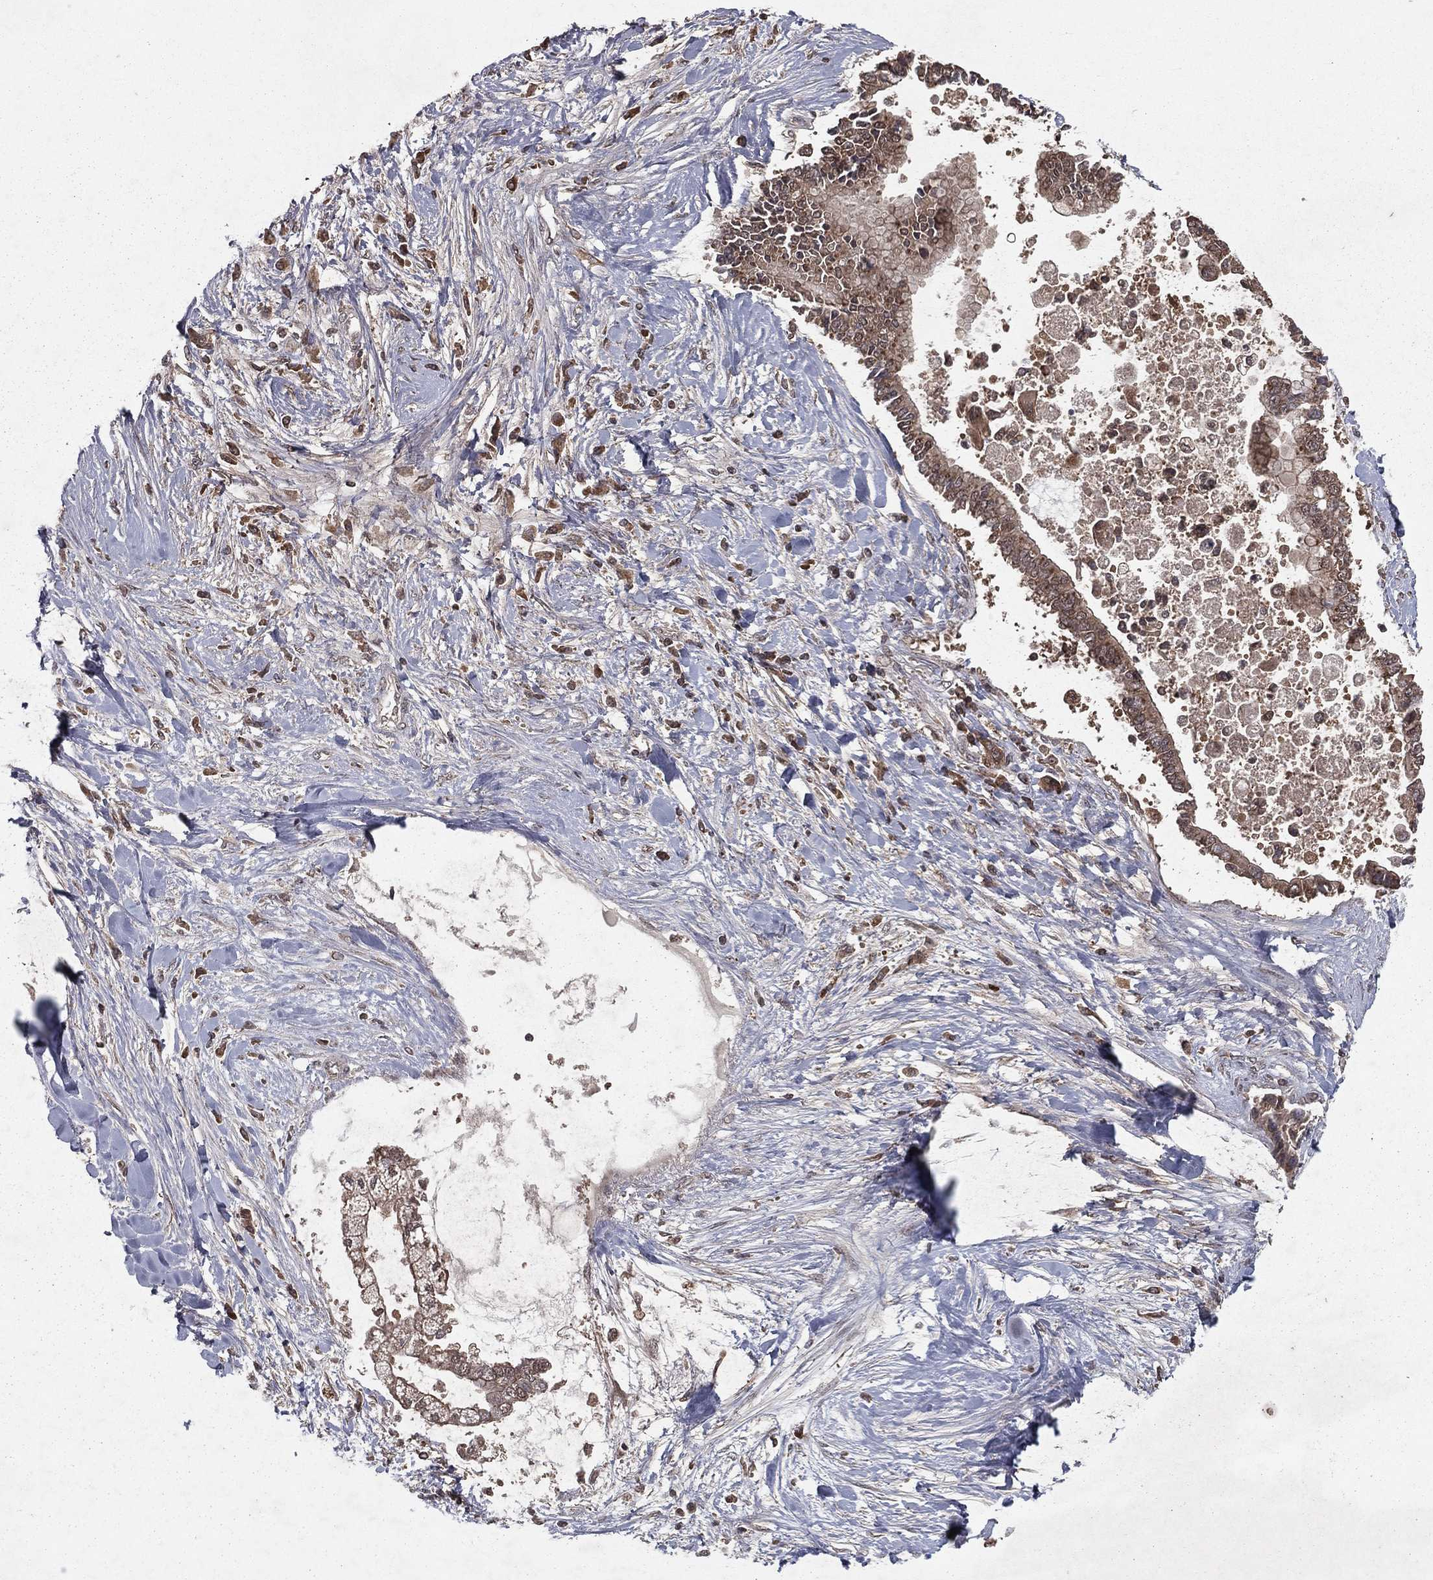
{"staining": {"intensity": "weak", "quantity": ">75%", "location": "cytoplasmic/membranous"}, "tissue": "liver cancer", "cell_type": "Tumor cells", "image_type": "cancer", "snomed": [{"axis": "morphology", "description": "Cholangiocarcinoma"}, {"axis": "topography", "description": "Liver"}], "caption": "Immunohistochemical staining of liver cholangiocarcinoma shows weak cytoplasmic/membranous protein positivity in approximately >75% of tumor cells. The protein is shown in brown color, while the nuclei are stained blue.", "gene": "ZDHHC15", "patient": {"sex": "male", "age": 50}}